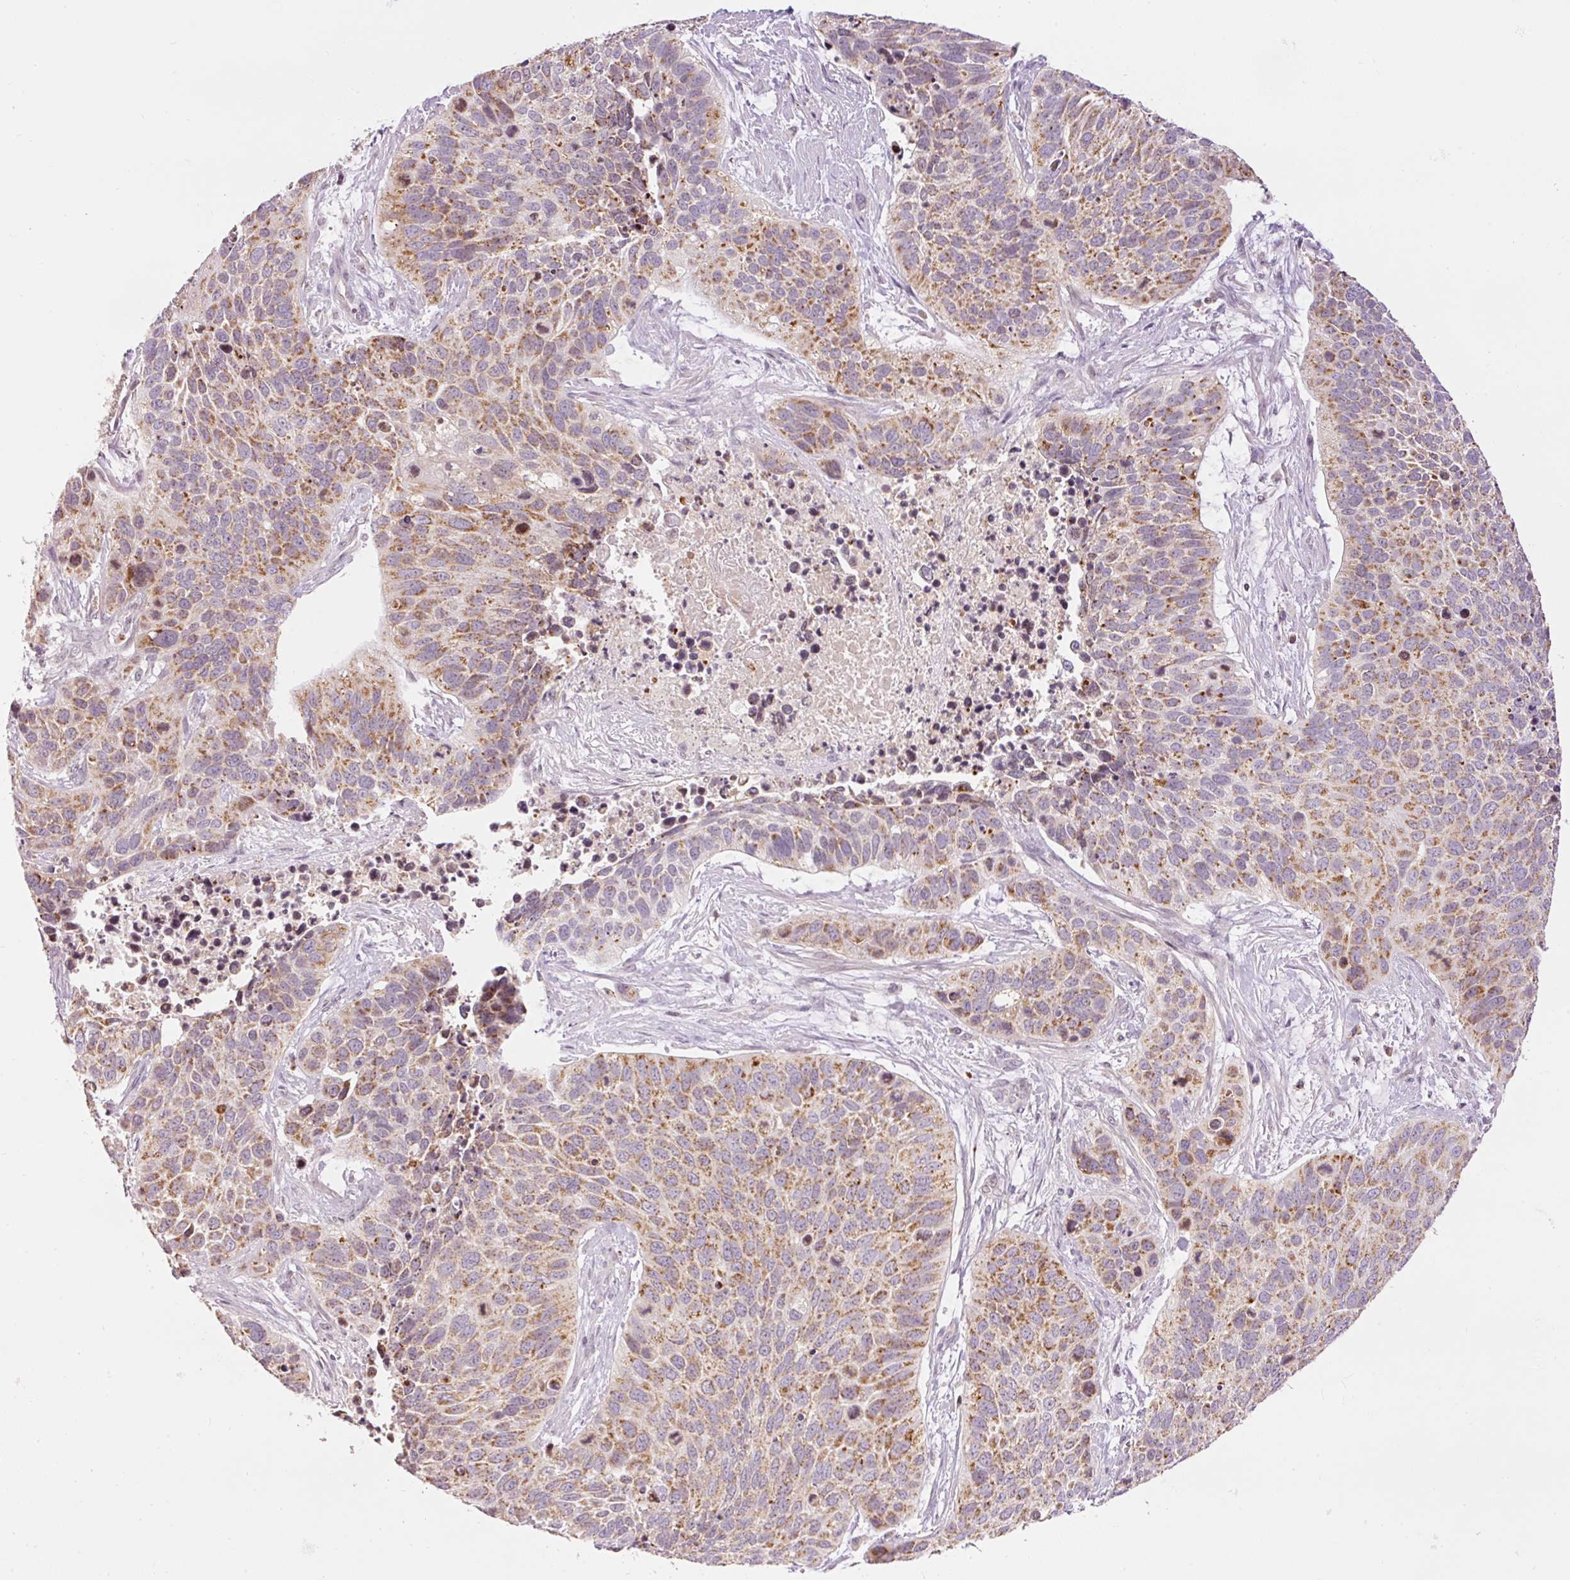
{"staining": {"intensity": "moderate", "quantity": "25%-75%", "location": "cytoplasmic/membranous"}, "tissue": "lung cancer", "cell_type": "Tumor cells", "image_type": "cancer", "snomed": [{"axis": "morphology", "description": "Squamous cell carcinoma, NOS"}, {"axis": "topography", "description": "Lung"}], "caption": "An immunohistochemistry (IHC) micrograph of tumor tissue is shown. Protein staining in brown shows moderate cytoplasmic/membranous positivity in lung squamous cell carcinoma within tumor cells. (DAB (3,3'-diaminobenzidine) = brown stain, brightfield microscopy at high magnification).", "gene": "ABHD11", "patient": {"sex": "male", "age": 62}}